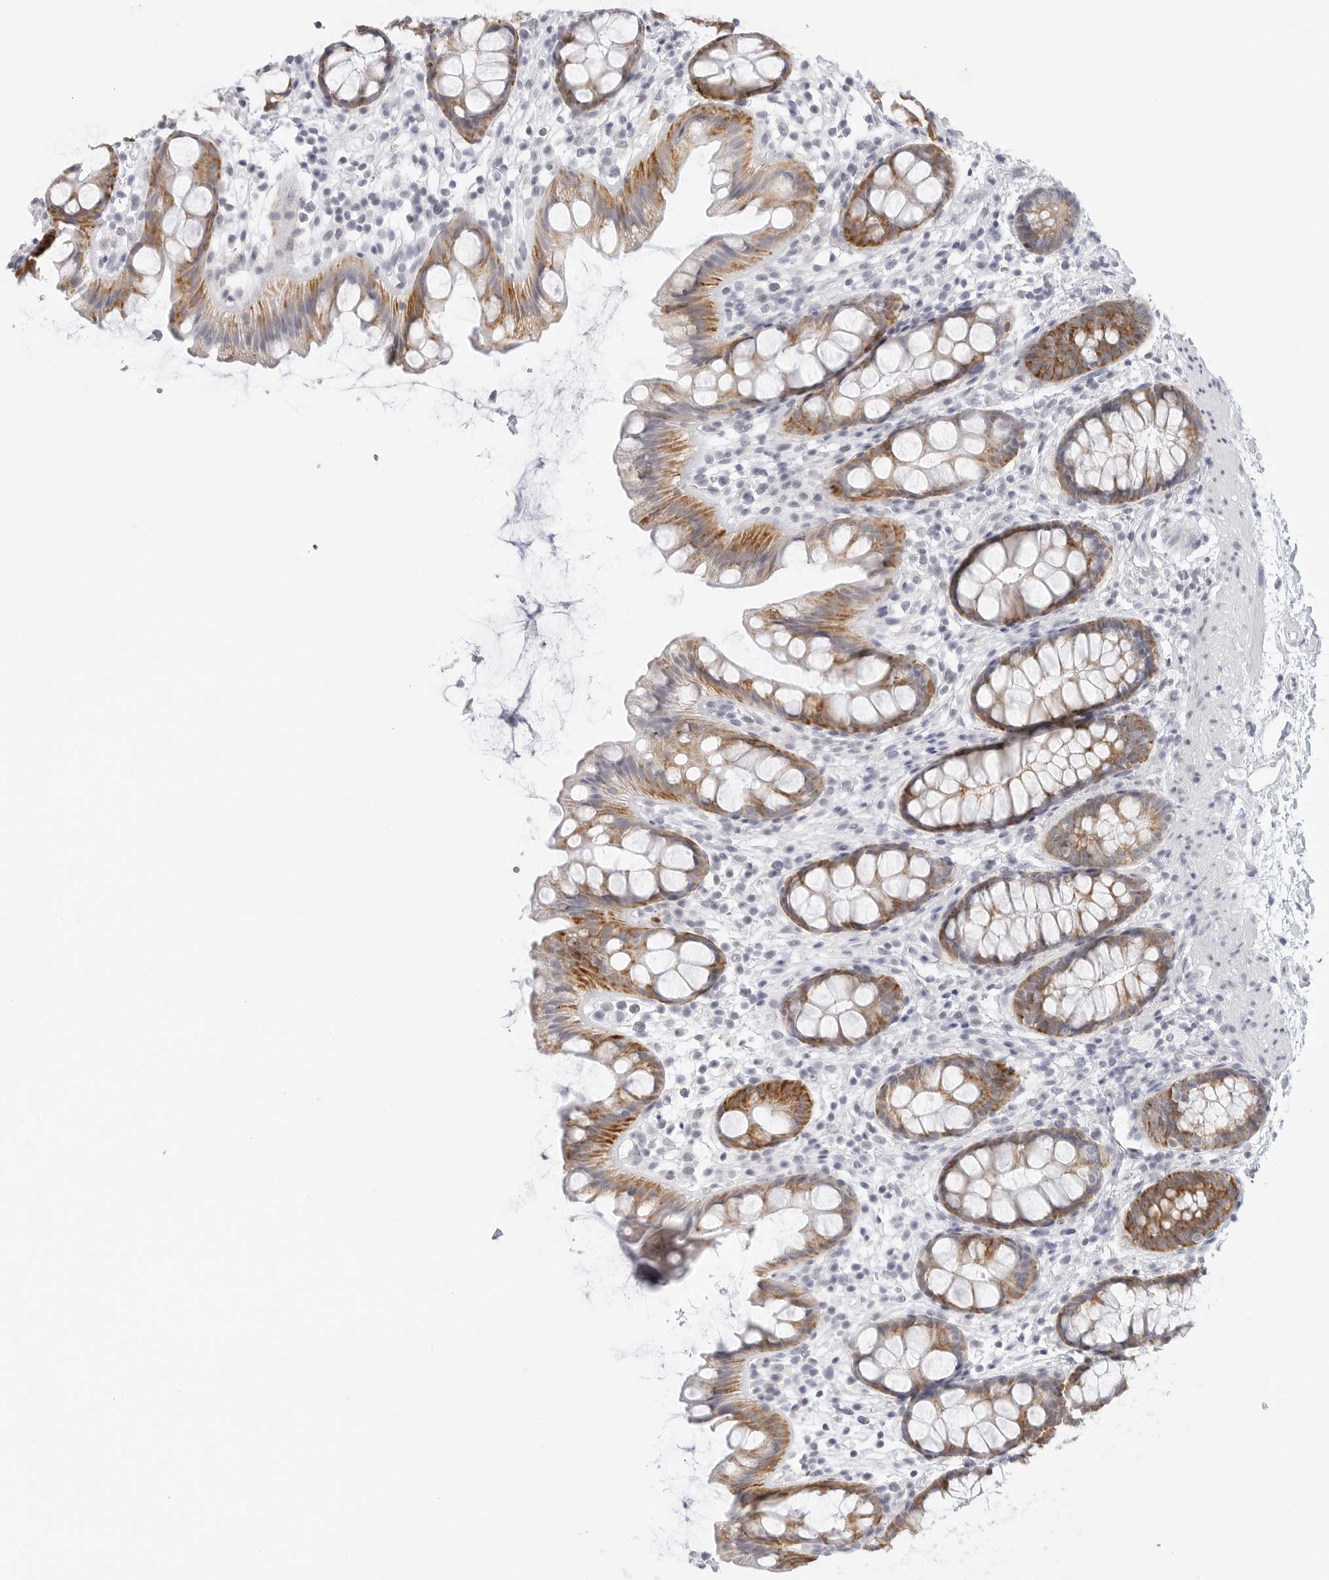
{"staining": {"intensity": "moderate", "quantity": "25%-75%", "location": "cytoplasmic/membranous"}, "tissue": "rectum", "cell_type": "Glandular cells", "image_type": "normal", "snomed": [{"axis": "morphology", "description": "Normal tissue, NOS"}, {"axis": "topography", "description": "Rectum"}], "caption": "Normal rectum reveals moderate cytoplasmic/membranous staining in approximately 25%-75% of glandular cells.", "gene": "HMGCS2", "patient": {"sex": "female", "age": 65}}